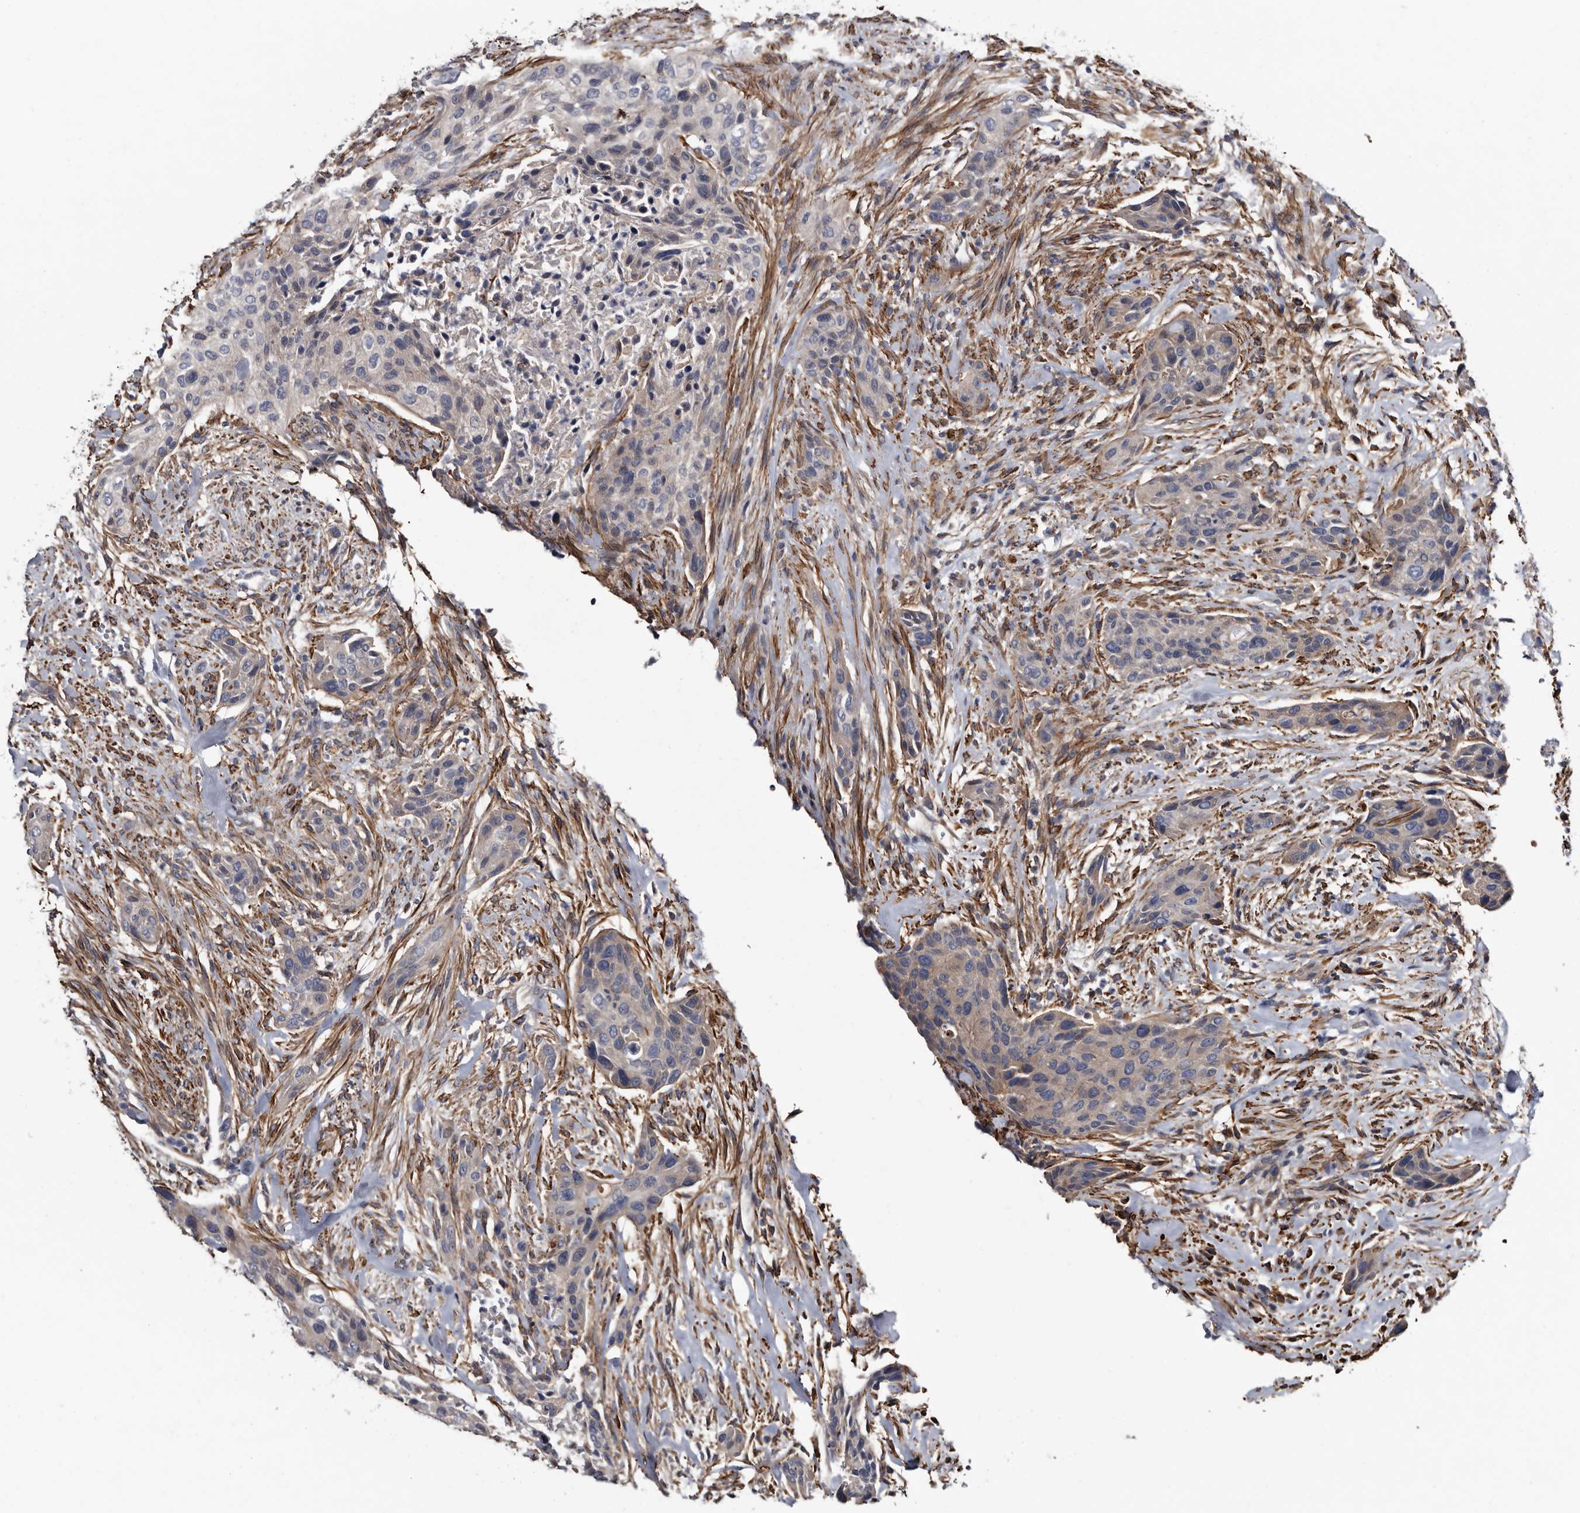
{"staining": {"intensity": "negative", "quantity": "none", "location": "none"}, "tissue": "urothelial cancer", "cell_type": "Tumor cells", "image_type": "cancer", "snomed": [{"axis": "morphology", "description": "Urothelial carcinoma, High grade"}, {"axis": "topography", "description": "Urinary bladder"}], "caption": "A high-resolution histopathology image shows immunohistochemistry (IHC) staining of urothelial cancer, which displays no significant staining in tumor cells.", "gene": "IARS1", "patient": {"sex": "male", "age": 35}}